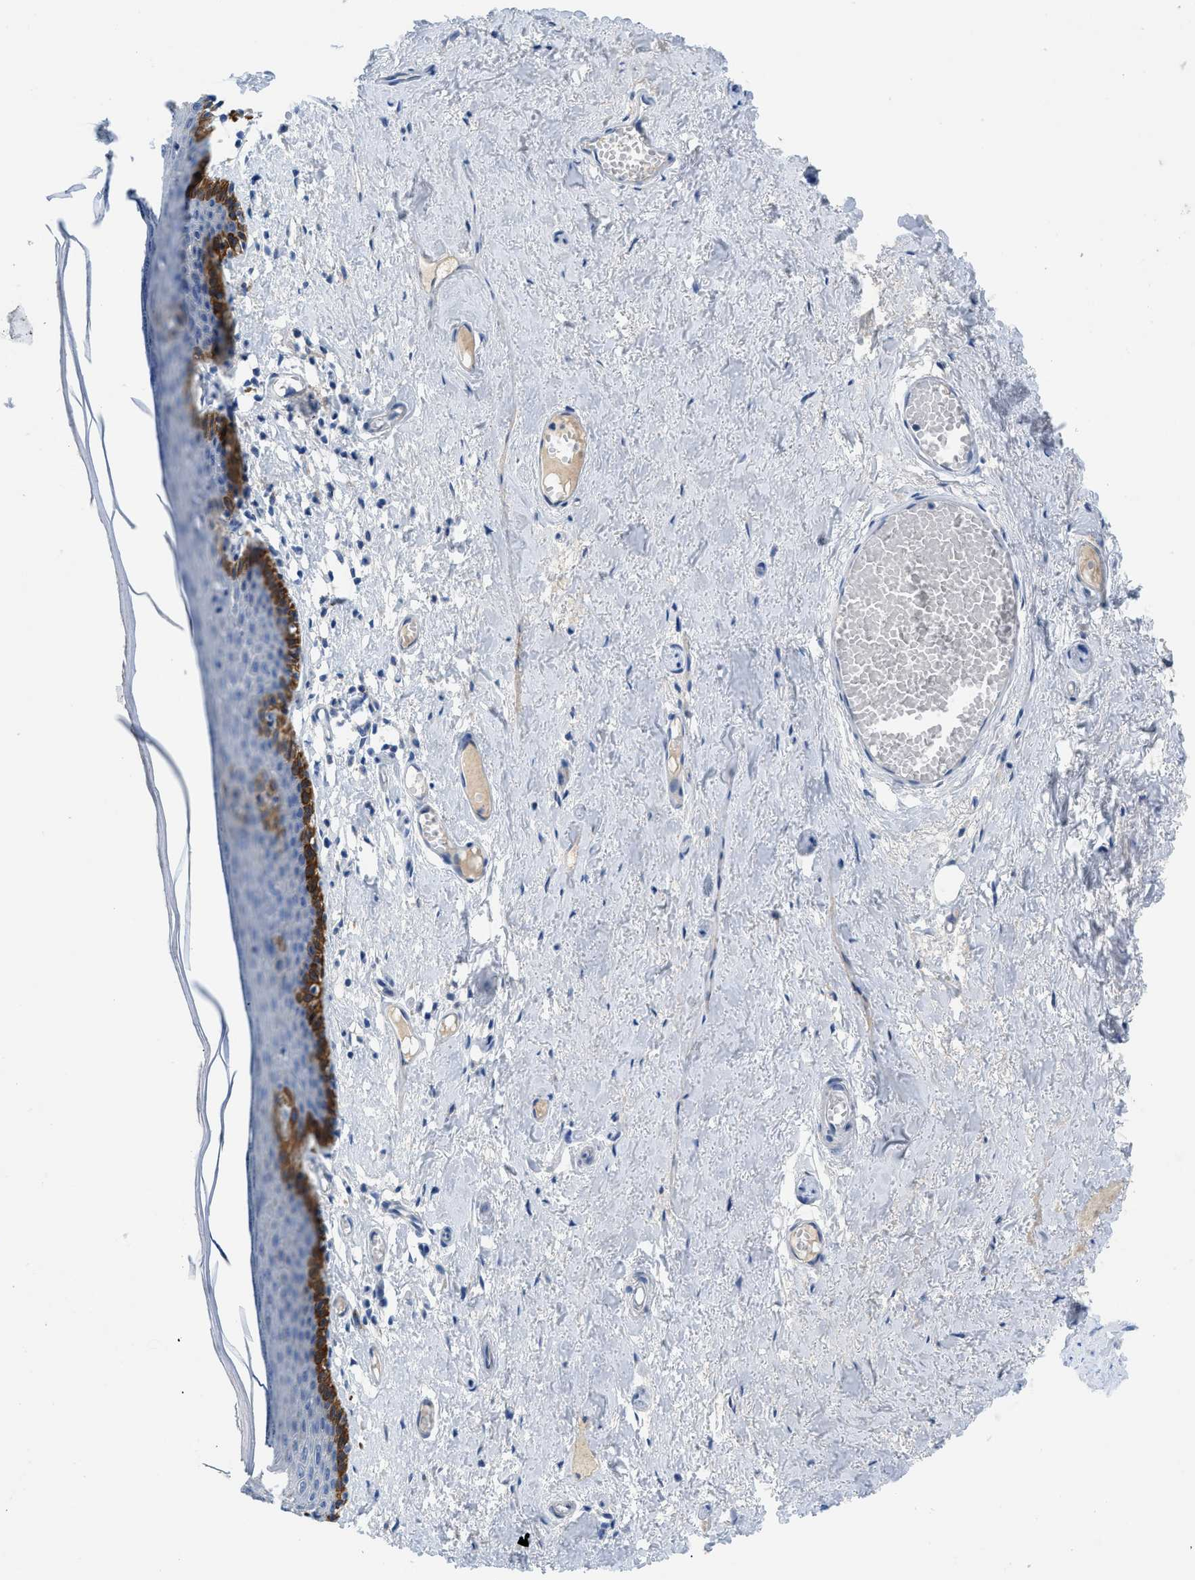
{"staining": {"intensity": "strong", "quantity": "<25%", "location": "cytoplasmic/membranous"}, "tissue": "skin", "cell_type": "Epidermal cells", "image_type": "normal", "snomed": [{"axis": "morphology", "description": "Normal tissue, NOS"}, {"axis": "topography", "description": "Adipose tissue"}, {"axis": "topography", "description": "Vascular tissue"}, {"axis": "topography", "description": "Anal"}, {"axis": "topography", "description": "Peripheral nerve tissue"}], "caption": "Immunohistochemical staining of unremarkable human skin demonstrates strong cytoplasmic/membranous protein staining in about <25% of epidermal cells.", "gene": "SLC10A6", "patient": {"sex": "female", "age": 54}}